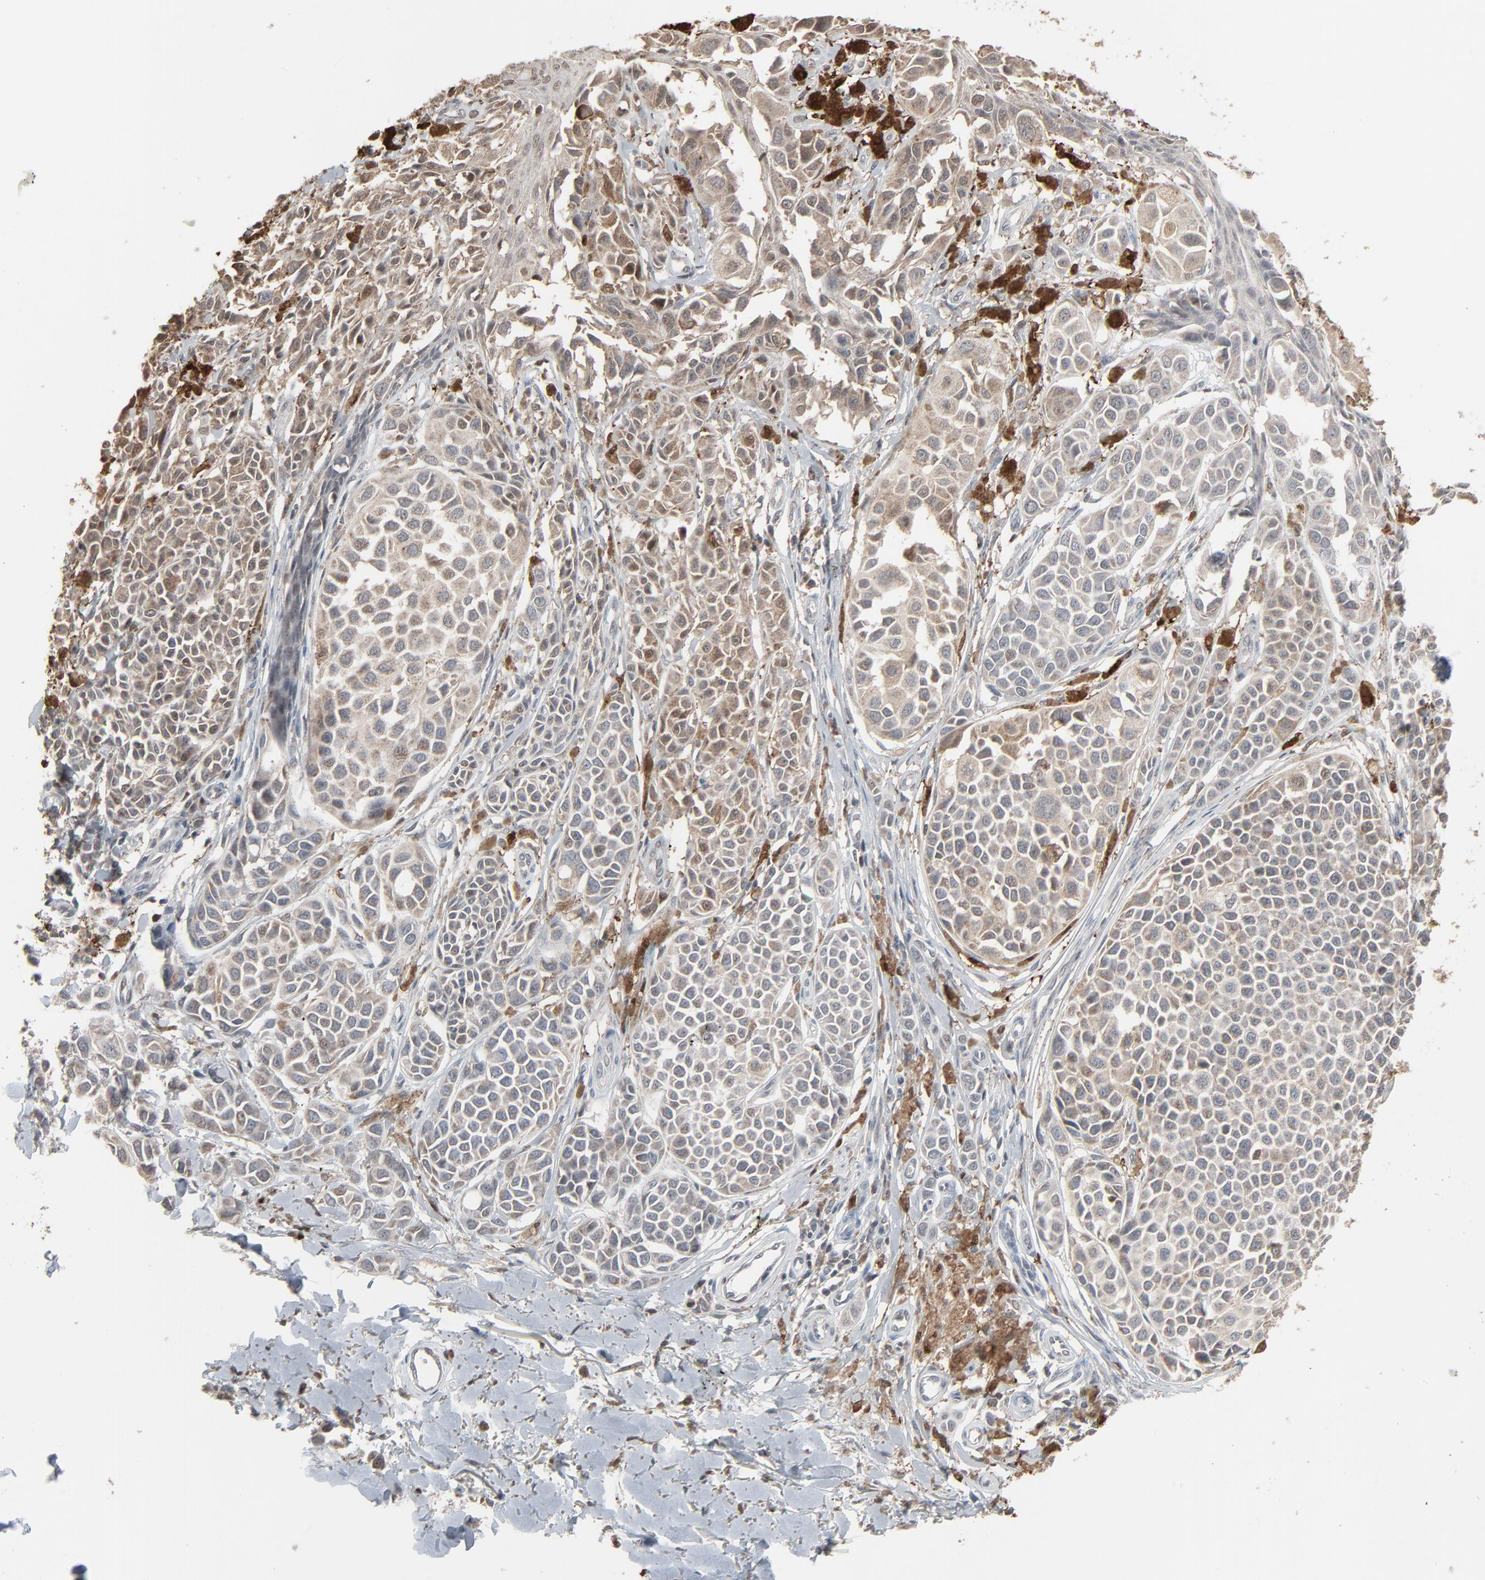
{"staining": {"intensity": "weak", "quantity": "25%-75%", "location": "cytoplasmic/membranous"}, "tissue": "melanoma", "cell_type": "Tumor cells", "image_type": "cancer", "snomed": [{"axis": "morphology", "description": "Malignant melanoma, NOS"}, {"axis": "topography", "description": "Skin"}], "caption": "Protein staining of malignant melanoma tissue shows weak cytoplasmic/membranous positivity in approximately 25%-75% of tumor cells.", "gene": "DOCK8", "patient": {"sex": "female", "age": 38}}